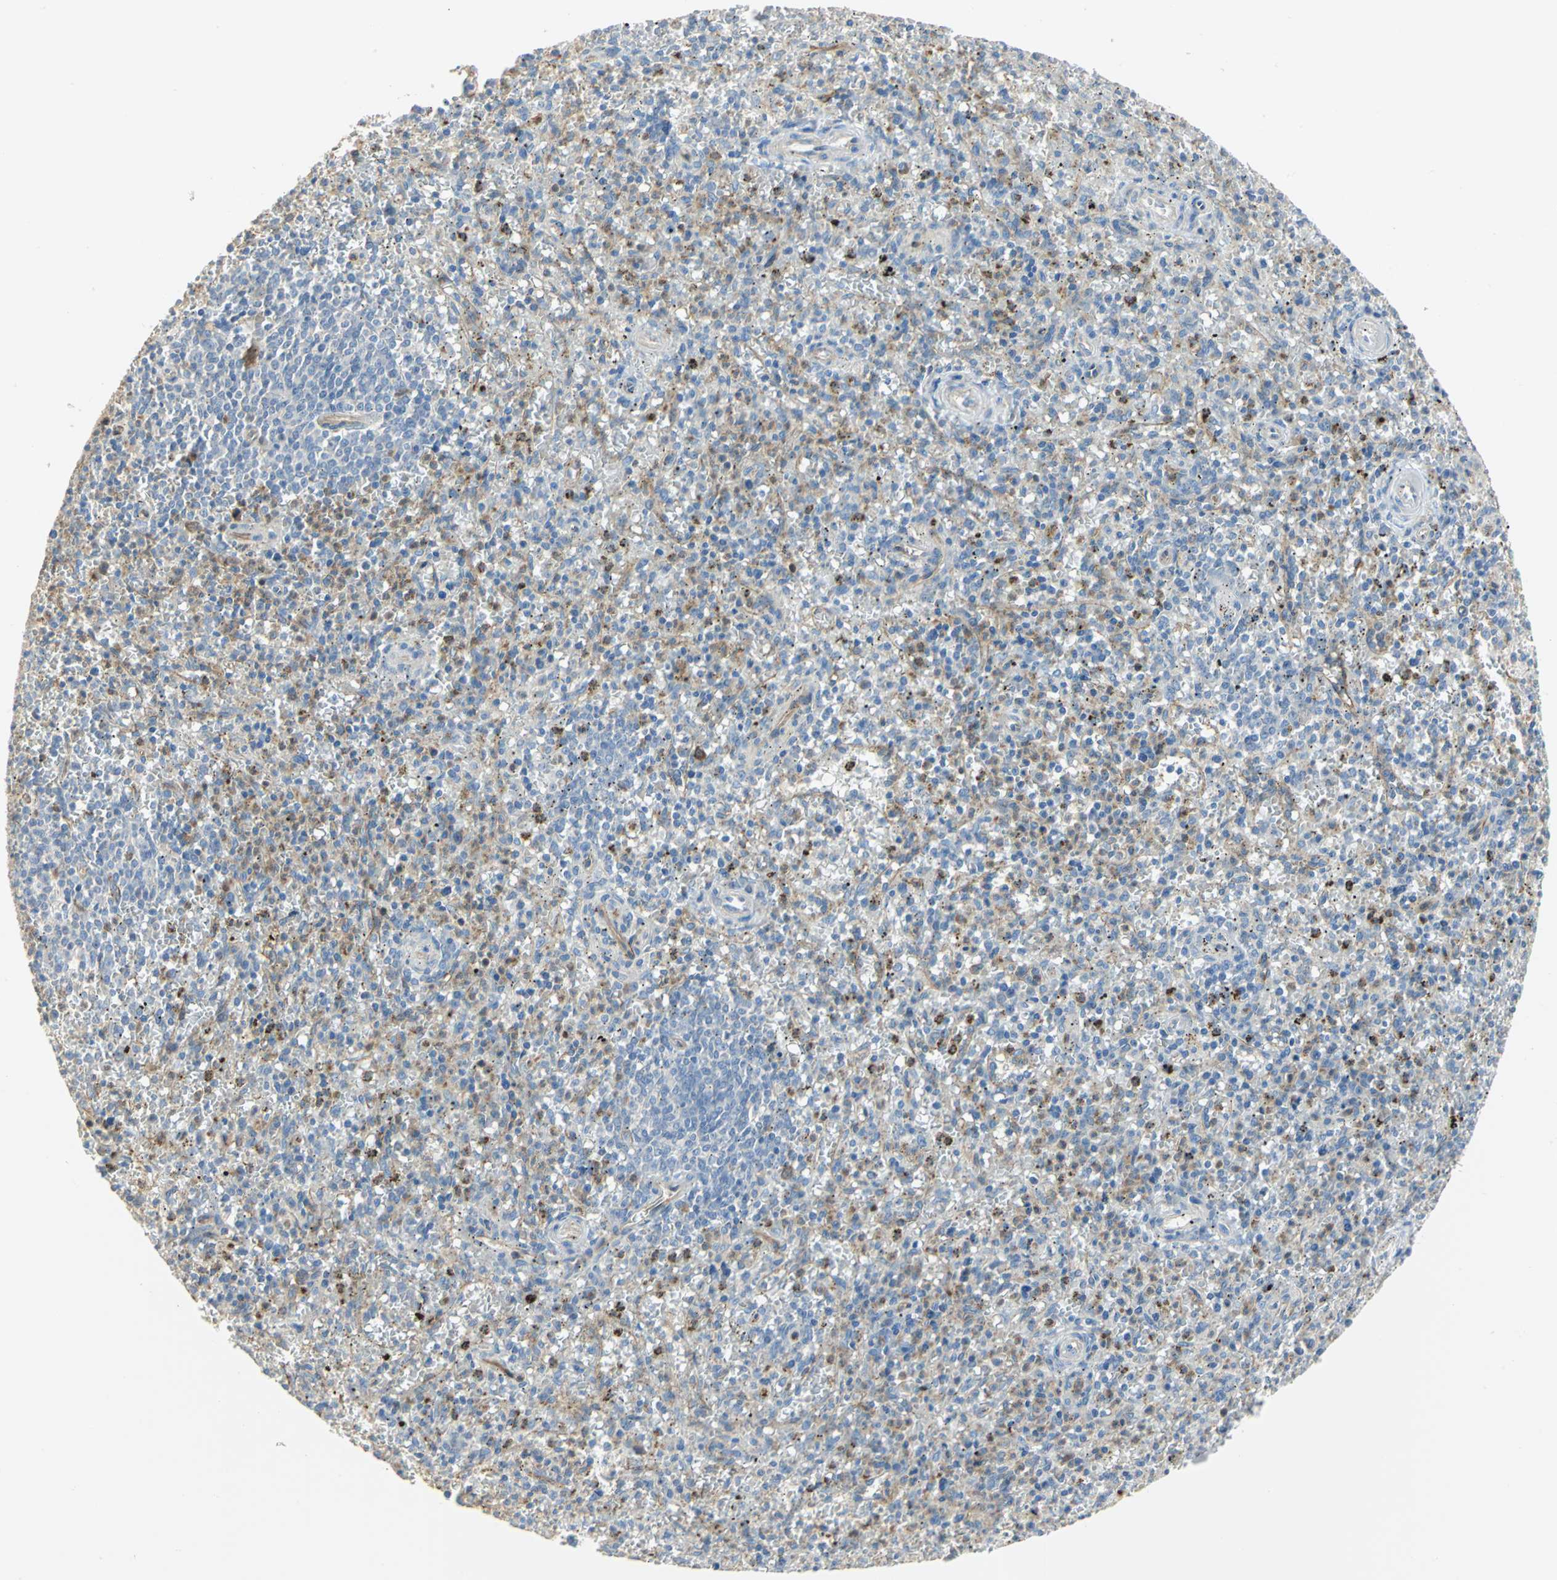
{"staining": {"intensity": "moderate", "quantity": "25%-75%", "location": "cytoplasmic/membranous"}, "tissue": "spleen", "cell_type": "Cells in red pulp", "image_type": "normal", "snomed": [{"axis": "morphology", "description": "Normal tissue, NOS"}, {"axis": "topography", "description": "Spleen"}], "caption": "Moderate cytoplasmic/membranous protein positivity is appreciated in approximately 25%-75% of cells in red pulp in spleen. Using DAB (brown) and hematoxylin (blue) stains, captured at high magnification using brightfield microscopy.", "gene": "DLGAP5", "patient": {"sex": "male", "age": 72}}